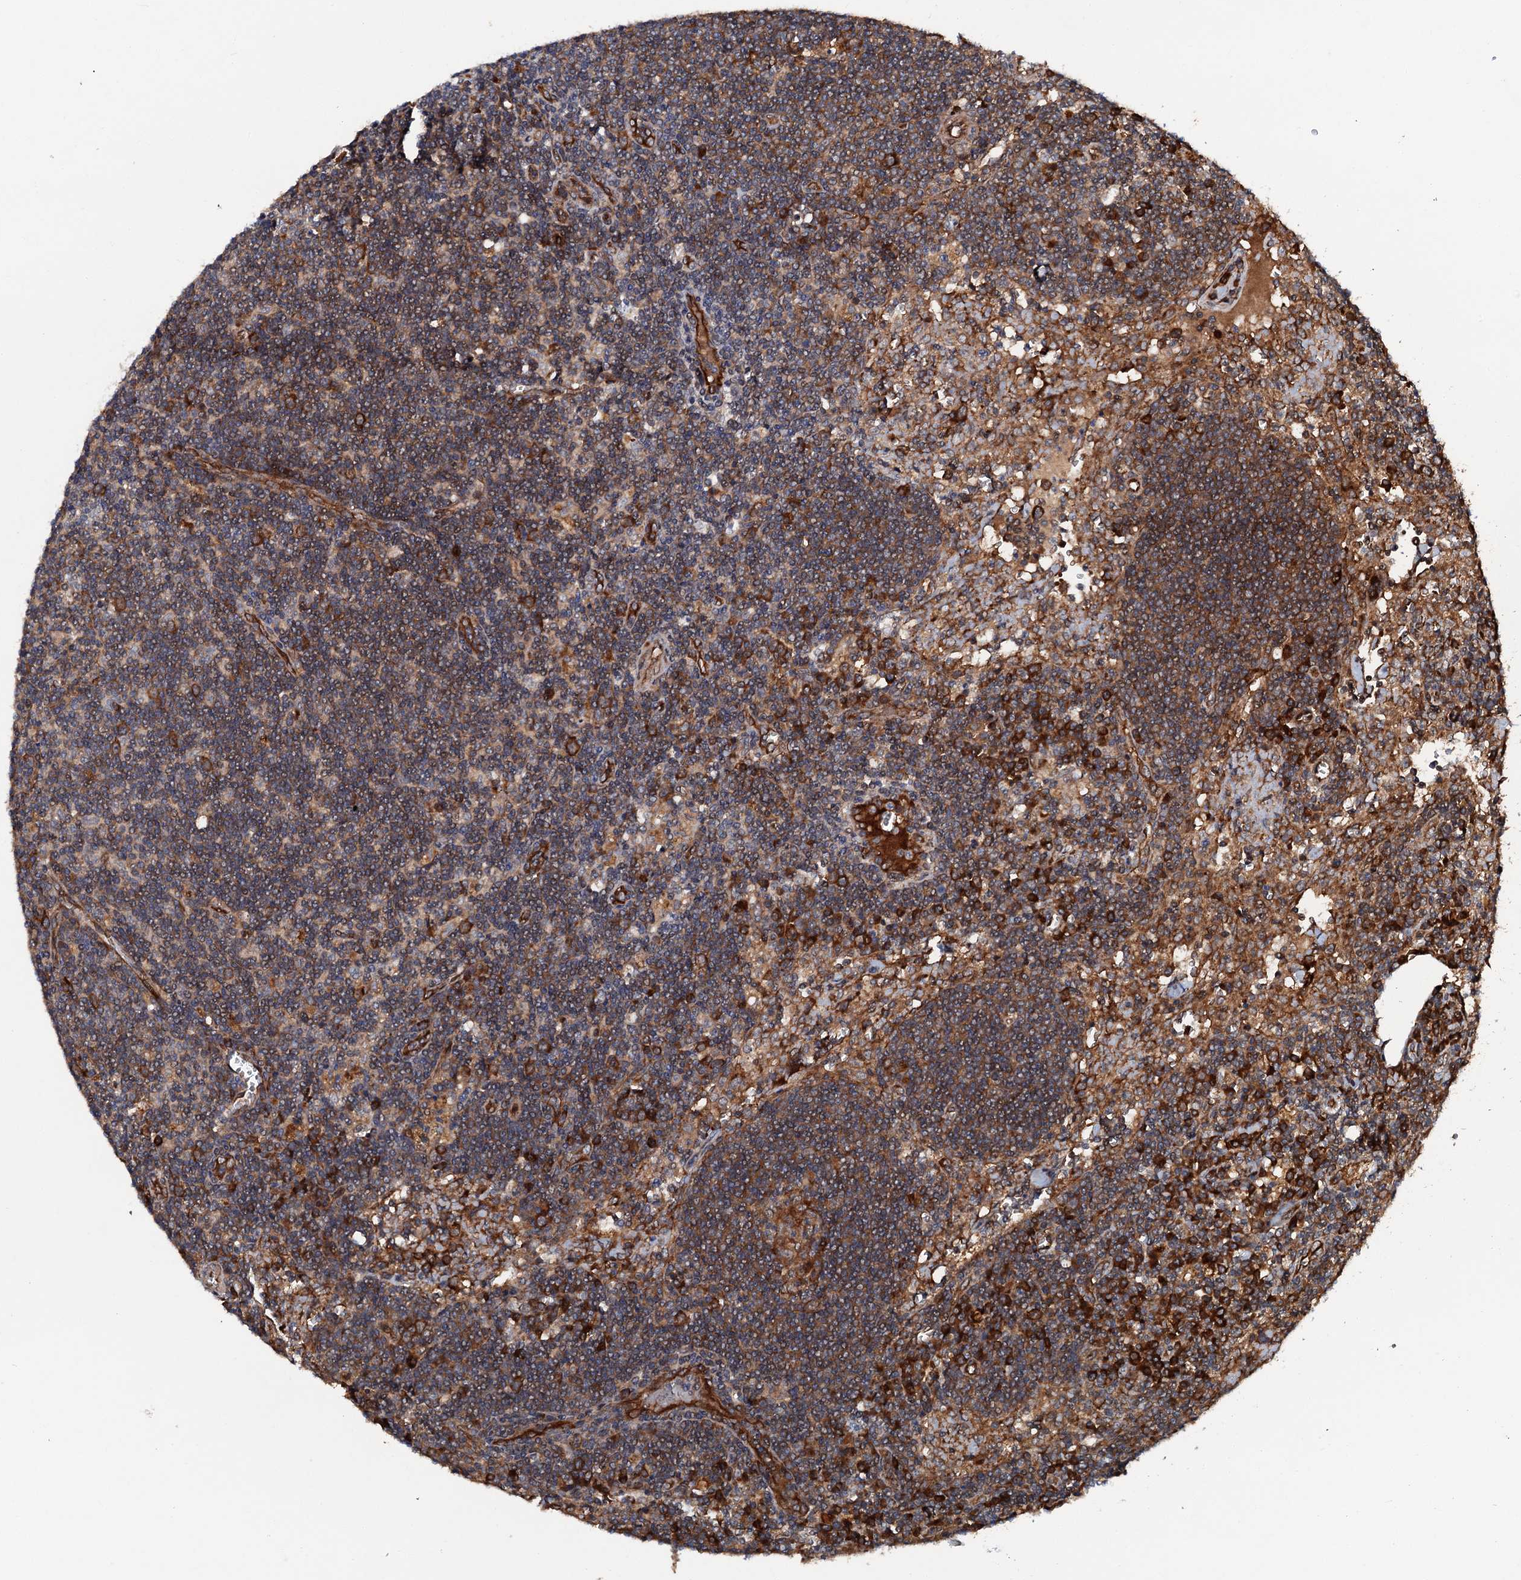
{"staining": {"intensity": "strong", "quantity": ">75%", "location": "cytoplasmic/membranous"}, "tissue": "lymph node", "cell_type": "Germinal center cells", "image_type": "normal", "snomed": [{"axis": "morphology", "description": "Normal tissue, NOS"}, {"axis": "topography", "description": "Lymph node"}], "caption": "Strong cytoplasmic/membranous protein staining is seen in about >75% of germinal center cells in lymph node. The staining was performed using DAB, with brown indicating positive protein expression. Nuclei are stained blue with hematoxylin.", "gene": "FLYWCH1", "patient": {"sex": "male", "age": 58}}